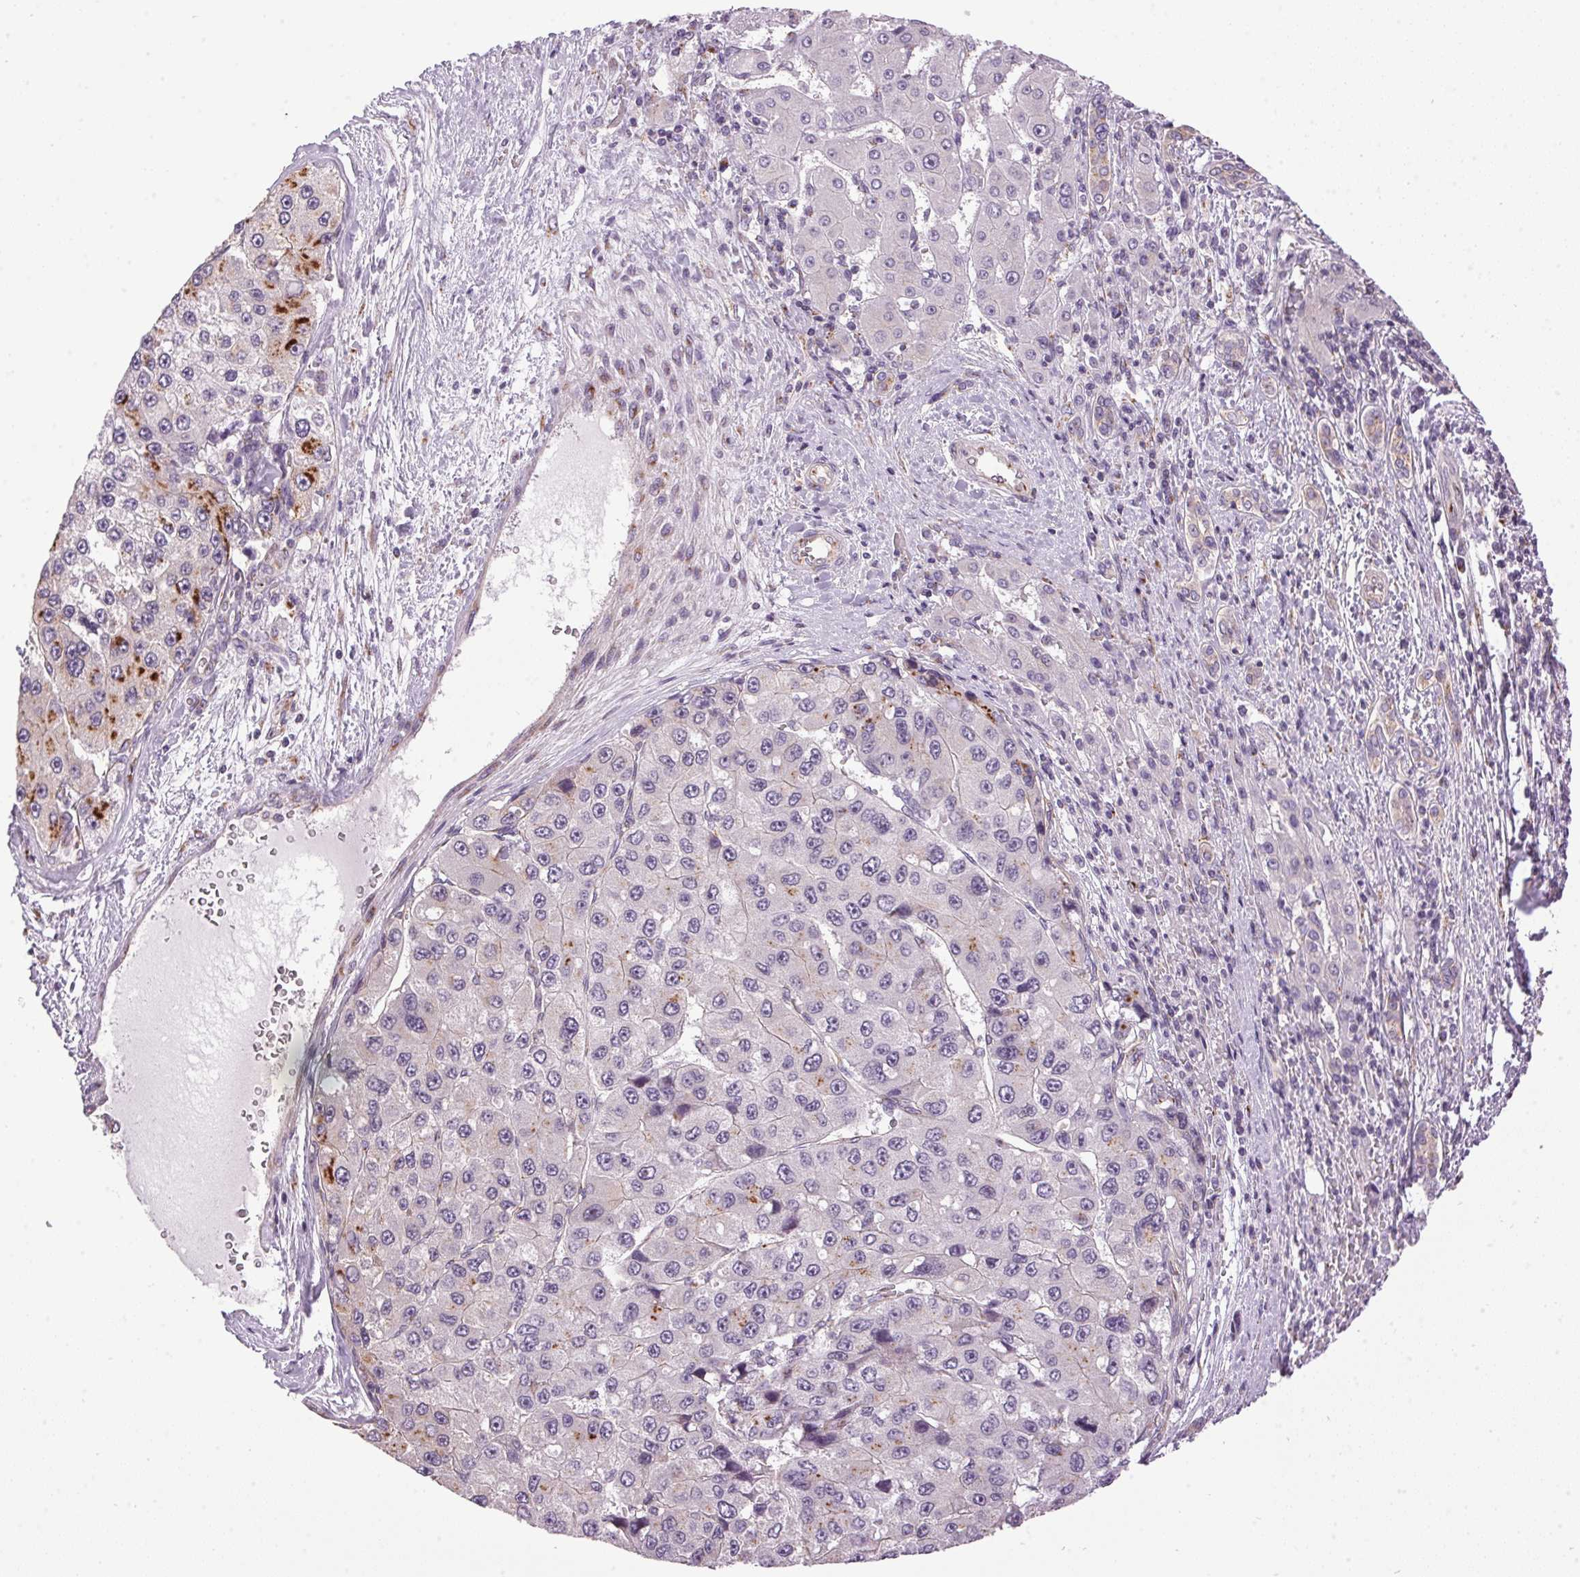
{"staining": {"intensity": "moderate", "quantity": "<25%", "location": "cytoplasmic/membranous"}, "tissue": "liver cancer", "cell_type": "Tumor cells", "image_type": "cancer", "snomed": [{"axis": "morphology", "description": "Carcinoma, Hepatocellular, NOS"}, {"axis": "topography", "description": "Liver"}], "caption": "Immunohistochemistry (IHC) micrograph of neoplastic tissue: human liver hepatocellular carcinoma stained using immunohistochemistry exhibits low levels of moderate protein expression localized specifically in the cytoplasmic/membranous of tumor cells, appearing as a cytoplasmic/membranous brown color.", "gene": "GOLPH3", "patient": {"sex": "female", "age": 73}}